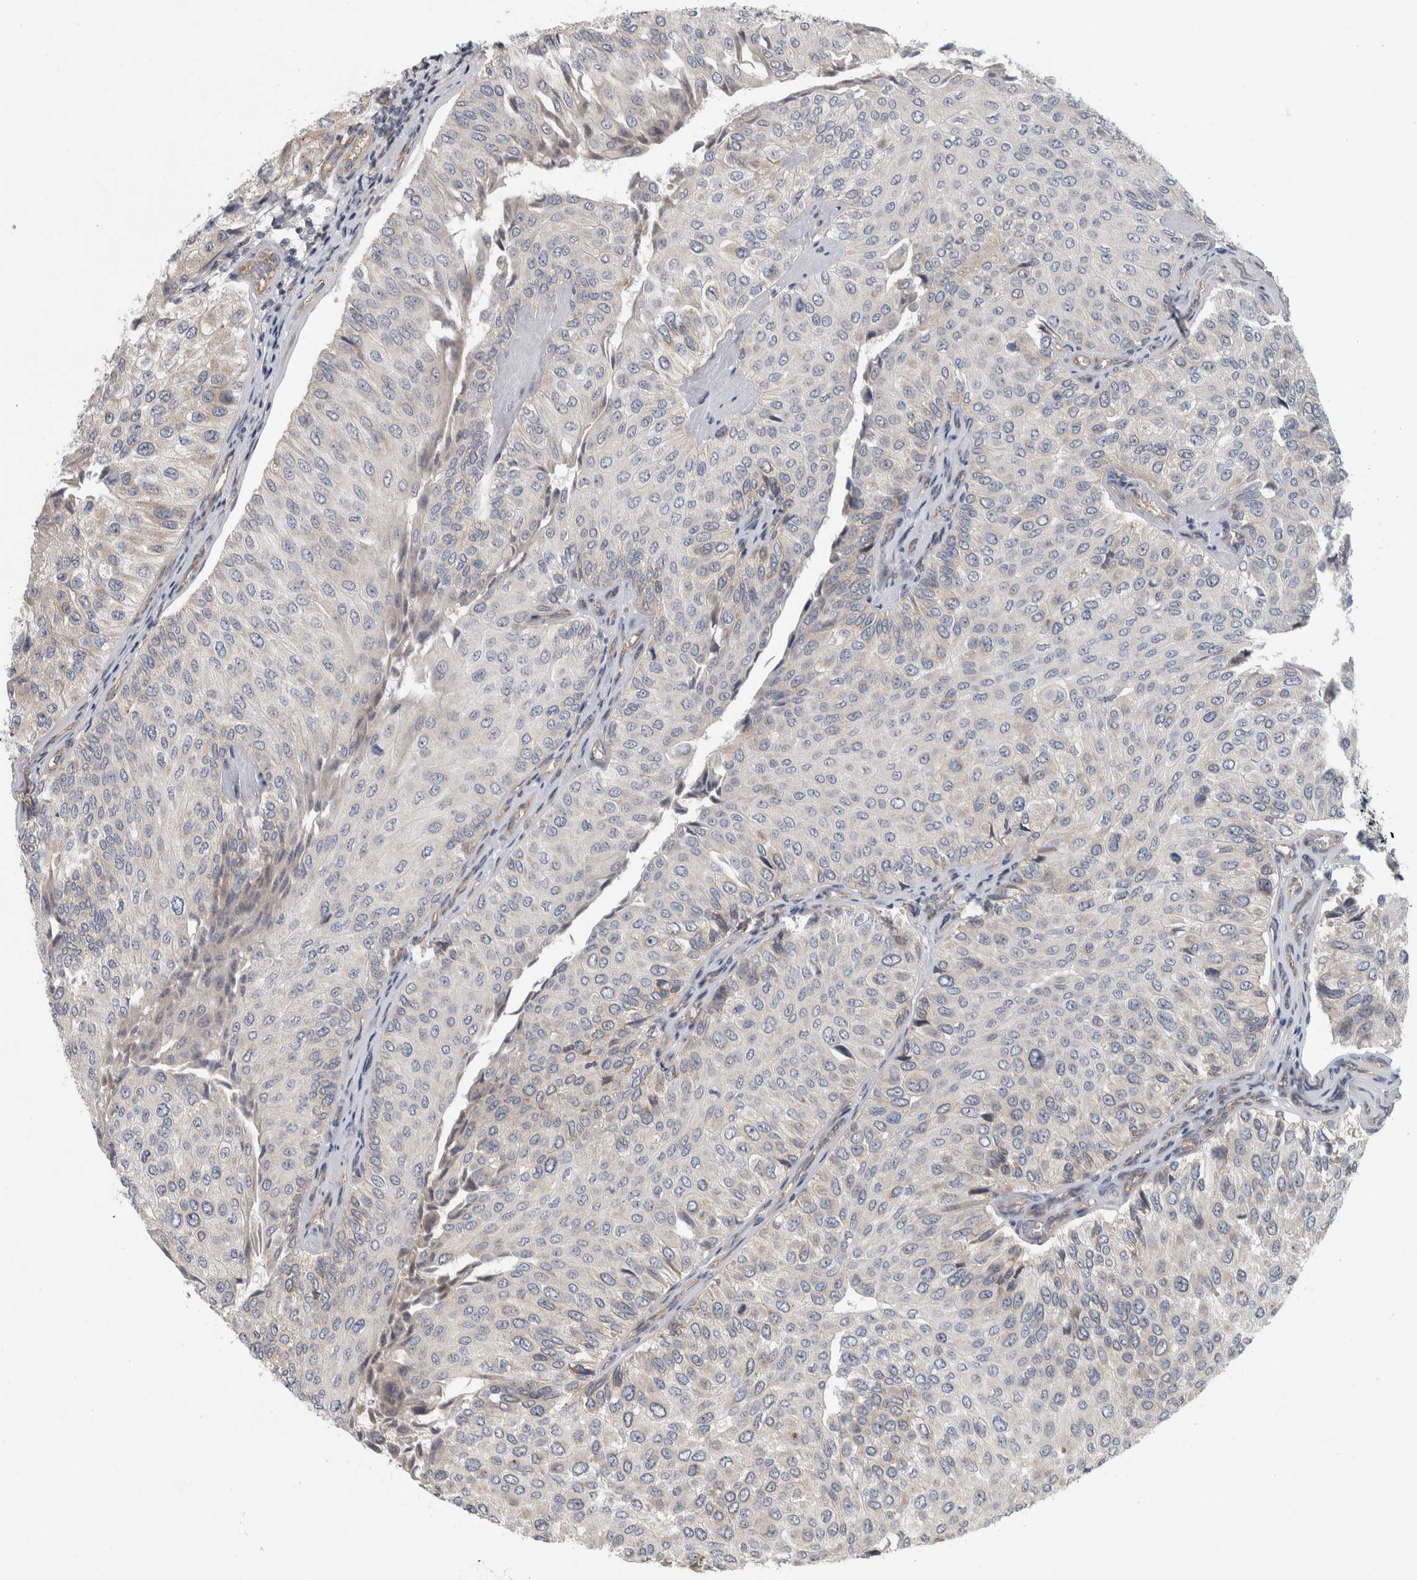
{"staining": {"intensity": "weak", "quantity": "<25%", "location": "cytoplasmic/membranous"}, "tissue": "urothelial cancer", "cell_type": "Tumor cells", "image_type": "cancer", "snomed": [{"axis": "morphology", "description": "Urothelial carcinoma, High grade"}, {"axis": "topography", "description": "Kidney"}, {"axis": "topography", "description": "Urinary bladder"}], "caption": "DAB immunohistochemical staining of urothelial cancer demonstrates no significant staining in tumor cells.", "gene": "KCNJ3", "patient": {"sex": "male", "age": 77}}